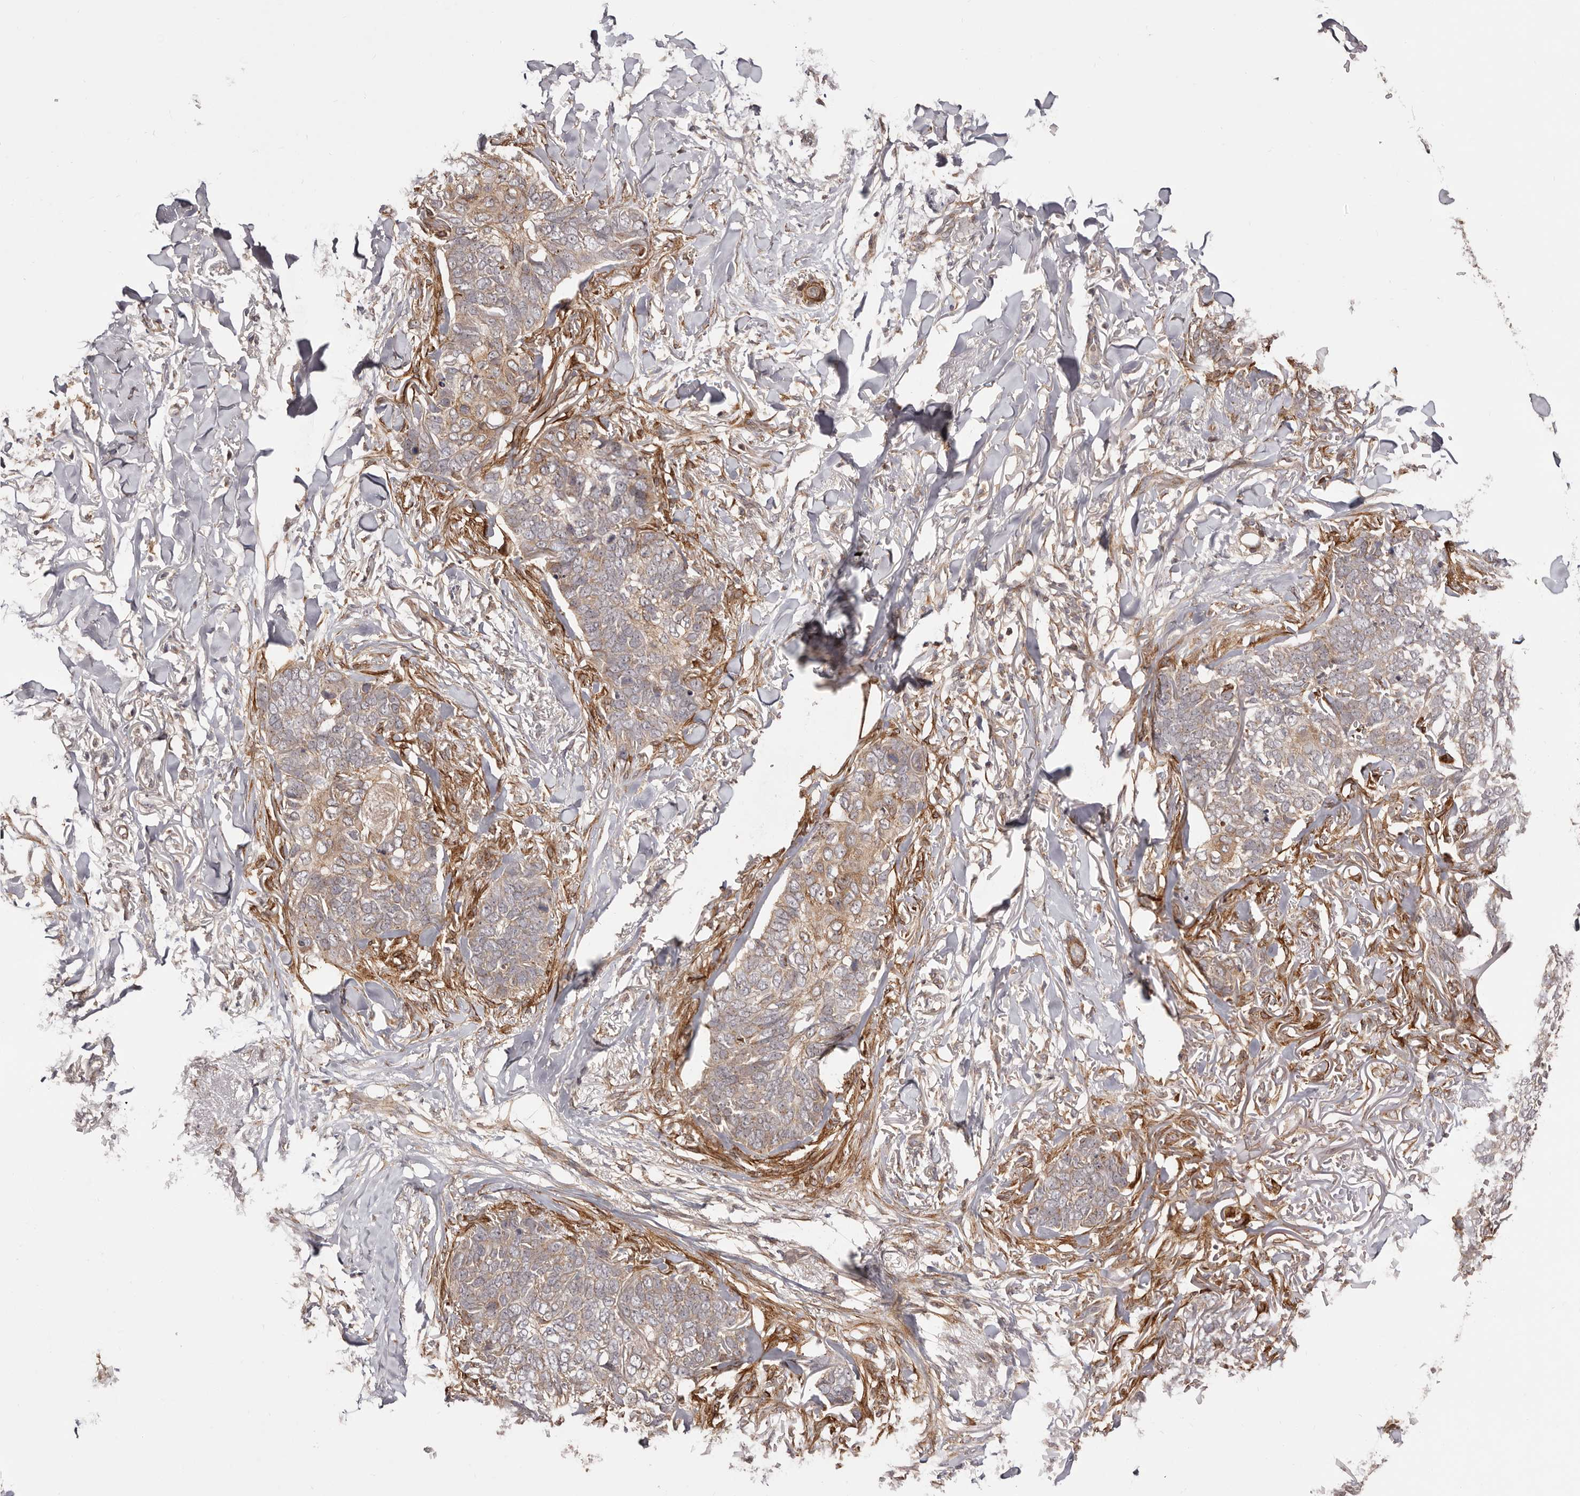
{"staining": {"intensity": "weak", "quantity": ">75%", "location": "cytoplasmic/membranous"}, "tissue": "skin cancer", "cell_type": "Tumor cells", "image_type": "cancer", "snomed": [{"axis": "morphology", "description": "Normal tissue, NOS"}, {"axis": "morphology", "description": "Basal cell carcinoma"}, {"axis": "topography", "description": "Skin"}], "caption": "Human skin cancer (basal cell carcinoma) stained with a brown dye displays weak cytoplasmic/membranous positive expression in approximately >75% of tumor cells.", "gene": "MICAL2", "patient": {"sex": "male", "age": 77}}